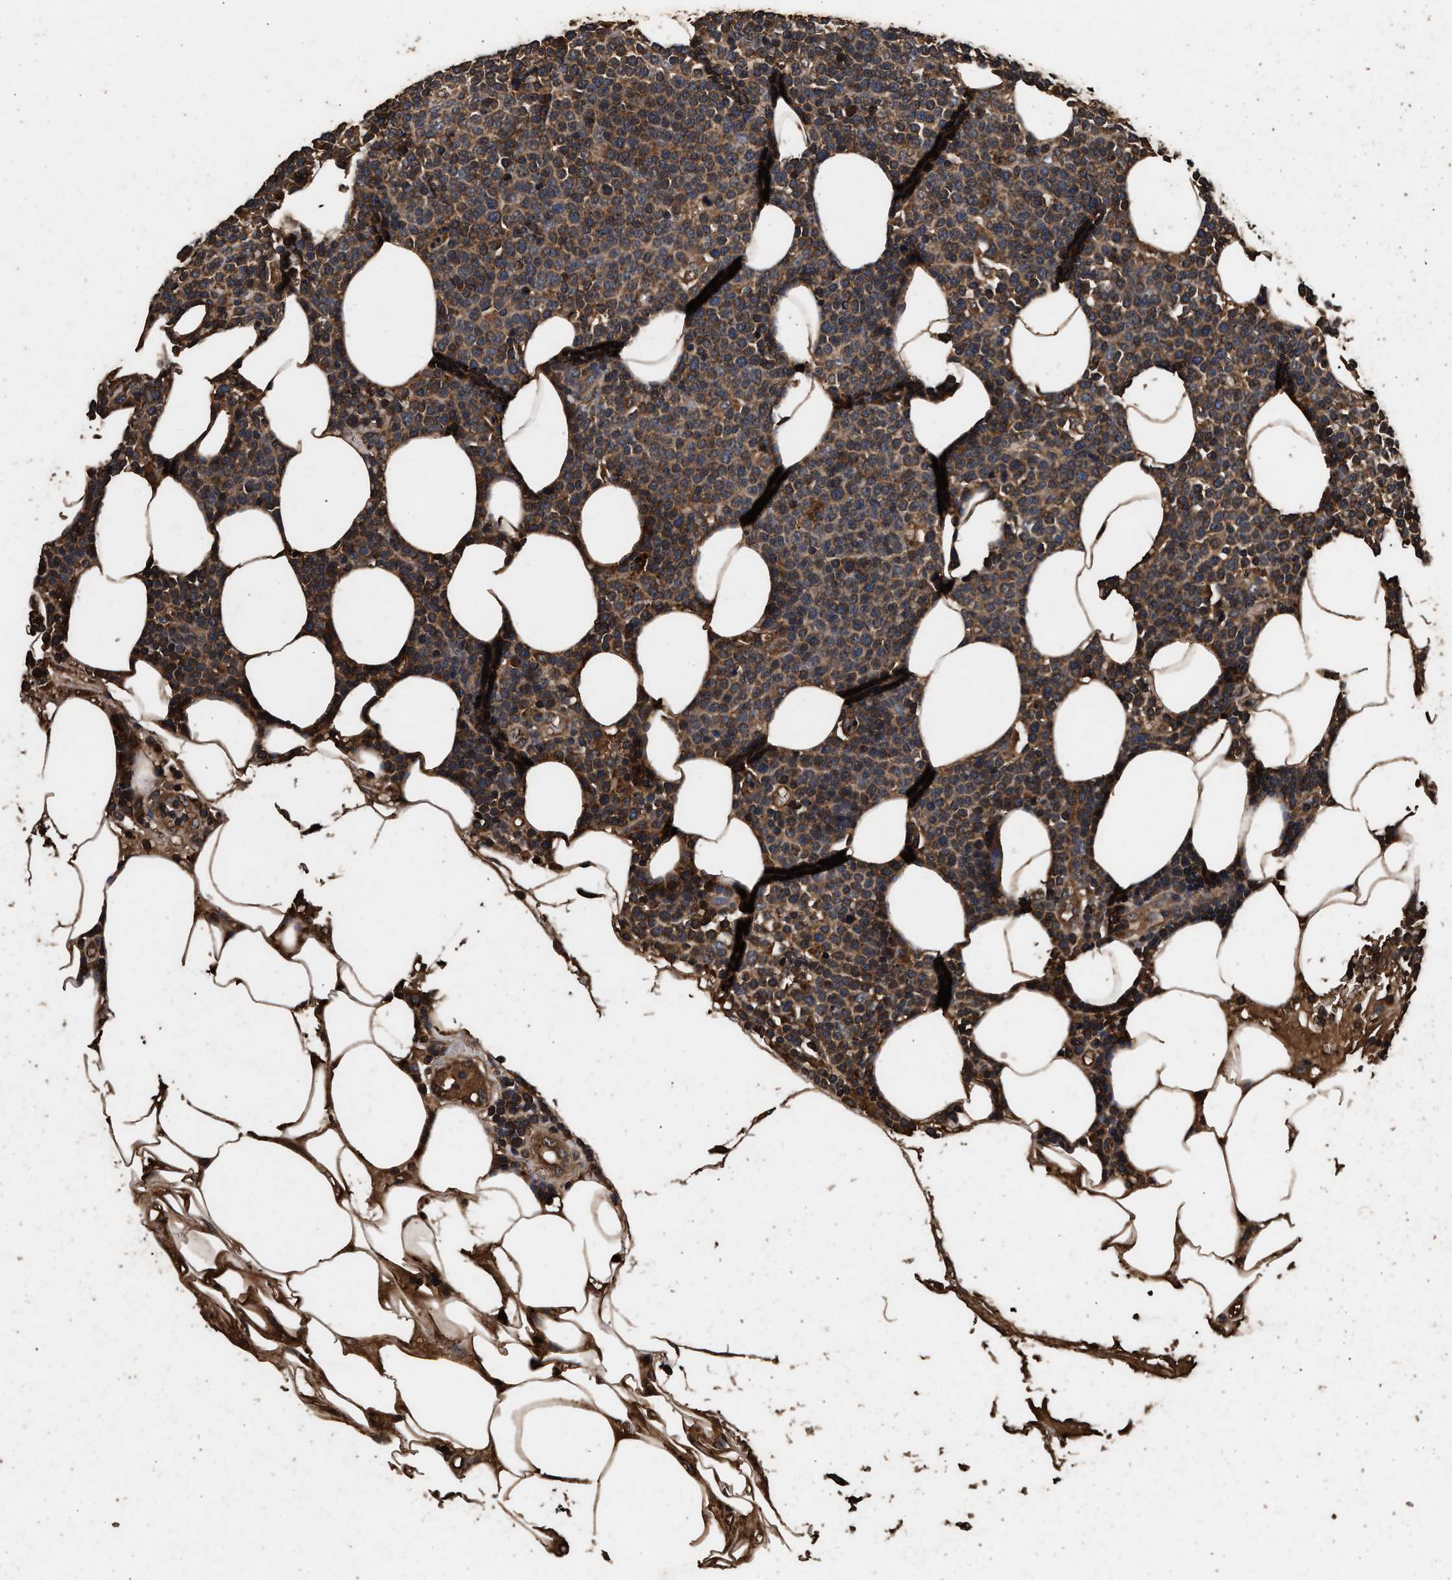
{"staining": {"intensity": "moderate", "quantity": ">75%", "location": "cytoplasmic/membranous"}, "tissue": "lymphoma", "cell_type": "Tumor cells", "image_type": "cancer", "snomed": [{"axis": "morphology", "description": "Malignant lymphoma, non-Hodgkin's type, High grade"}, {"axis": "topography", "description": "Lymph node"}], "caption": "DAB immunohistochemical staining of human high-grade malignant lymphoma, non-Hodgkin's type reveals moderate cytoplasmic/membranous protein expression in approximately >75% of tumor cells.", "gene": "KYAT1", "patient": {"sex": "male", "age": 61}}